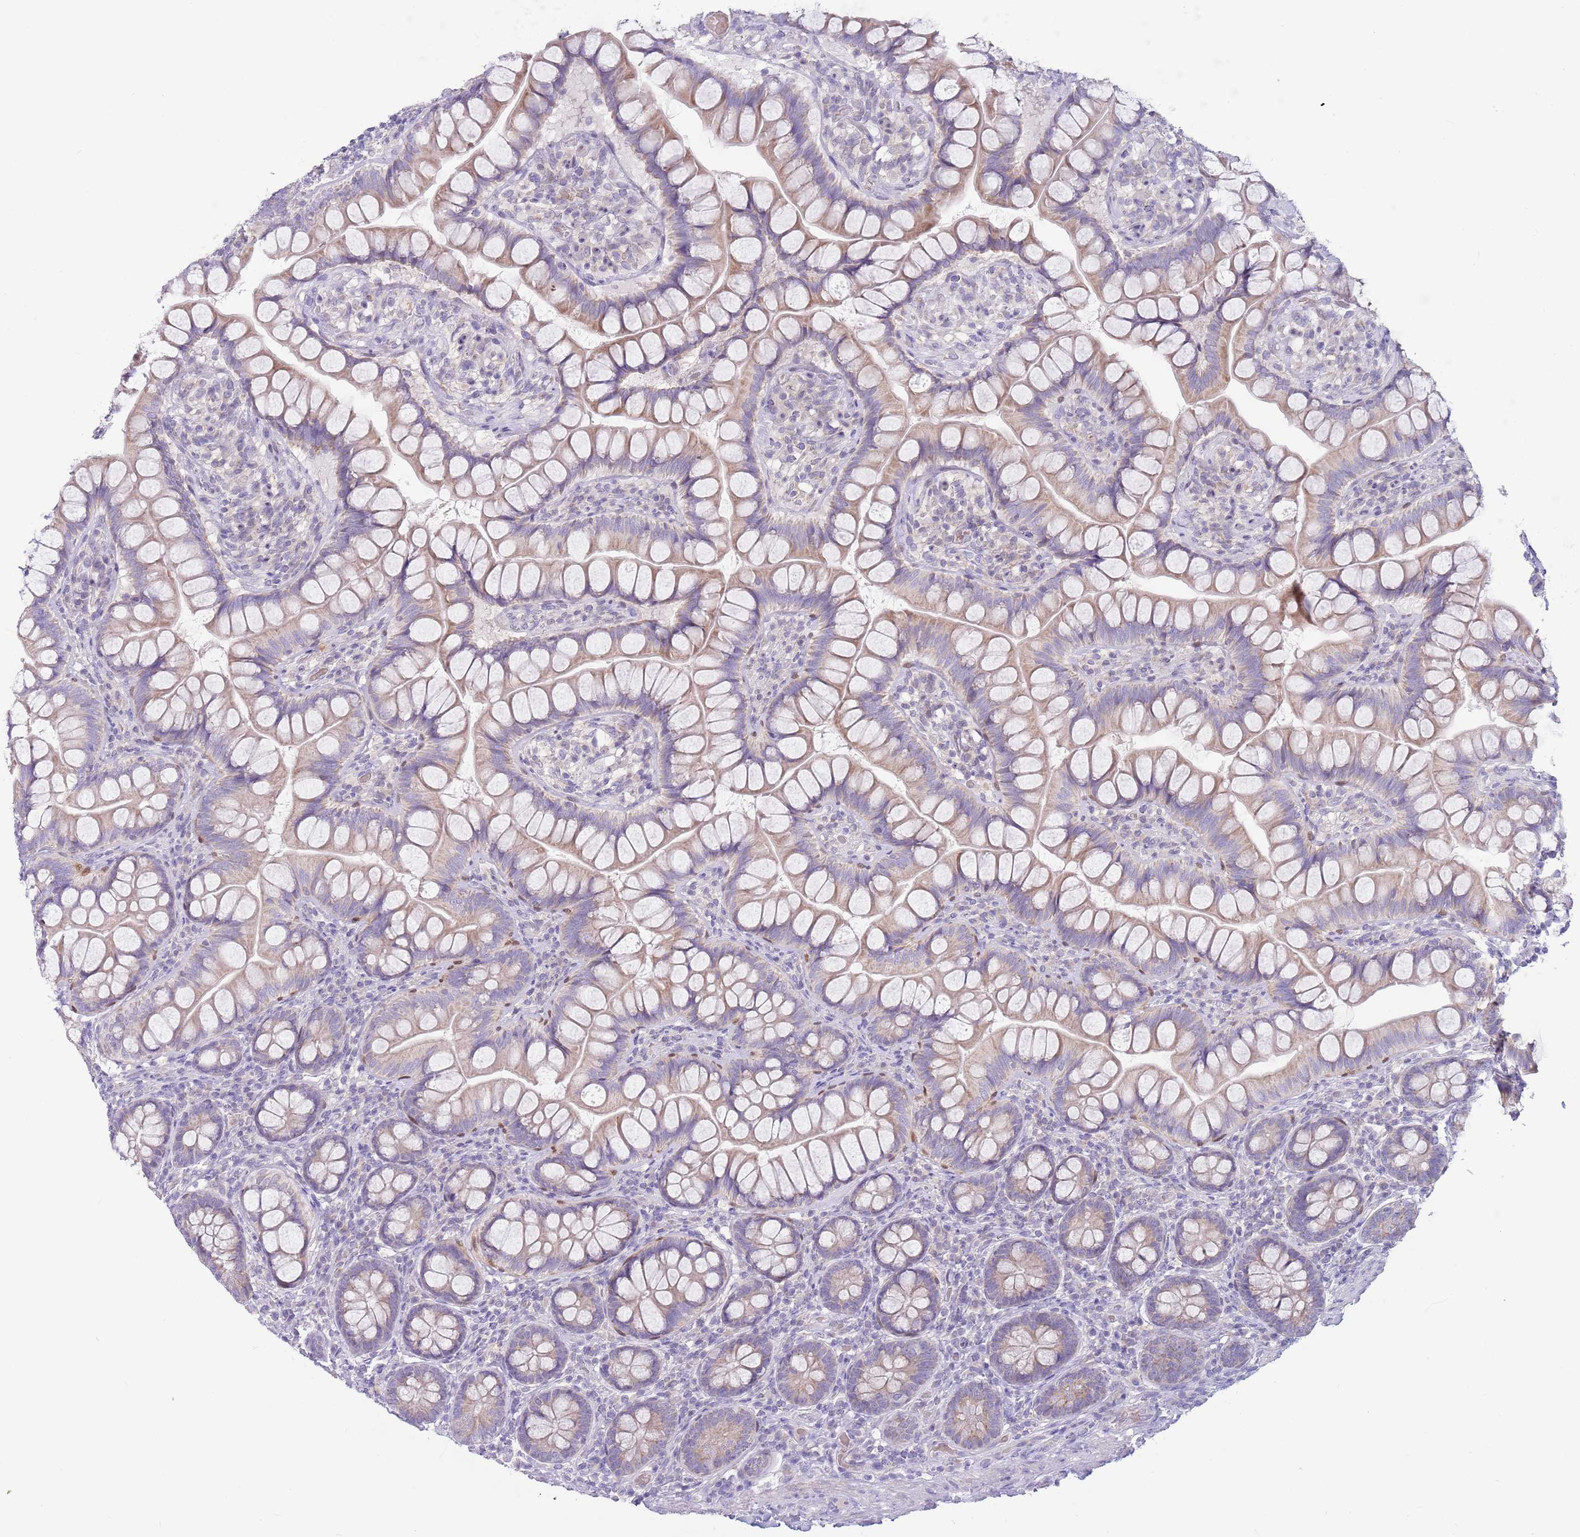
{"staining": {"intensity": "moderate", "quantity": ">75%", "location": "cytoplasmic/membranous"}, "tissue": "small intestine", "cell_type": "Glandular cells", "image_type": "normal", "snomed": [{"axis": "morphology", "description": "Normal tissue, NOS"}, {"axis": "topography", "description": "Small intestine"}], "caption": "The image shows staining of unremarkable small intestine, revealing moderate cytoplasmic/membranous protein expression (brown color) within glandular cells. (DAB (3,3'-diaminobenzidine) IHC with brightfield microscopy, high magnification).", "gene": "DDHD1", "patient": {"sex": "male", "age": 70}}